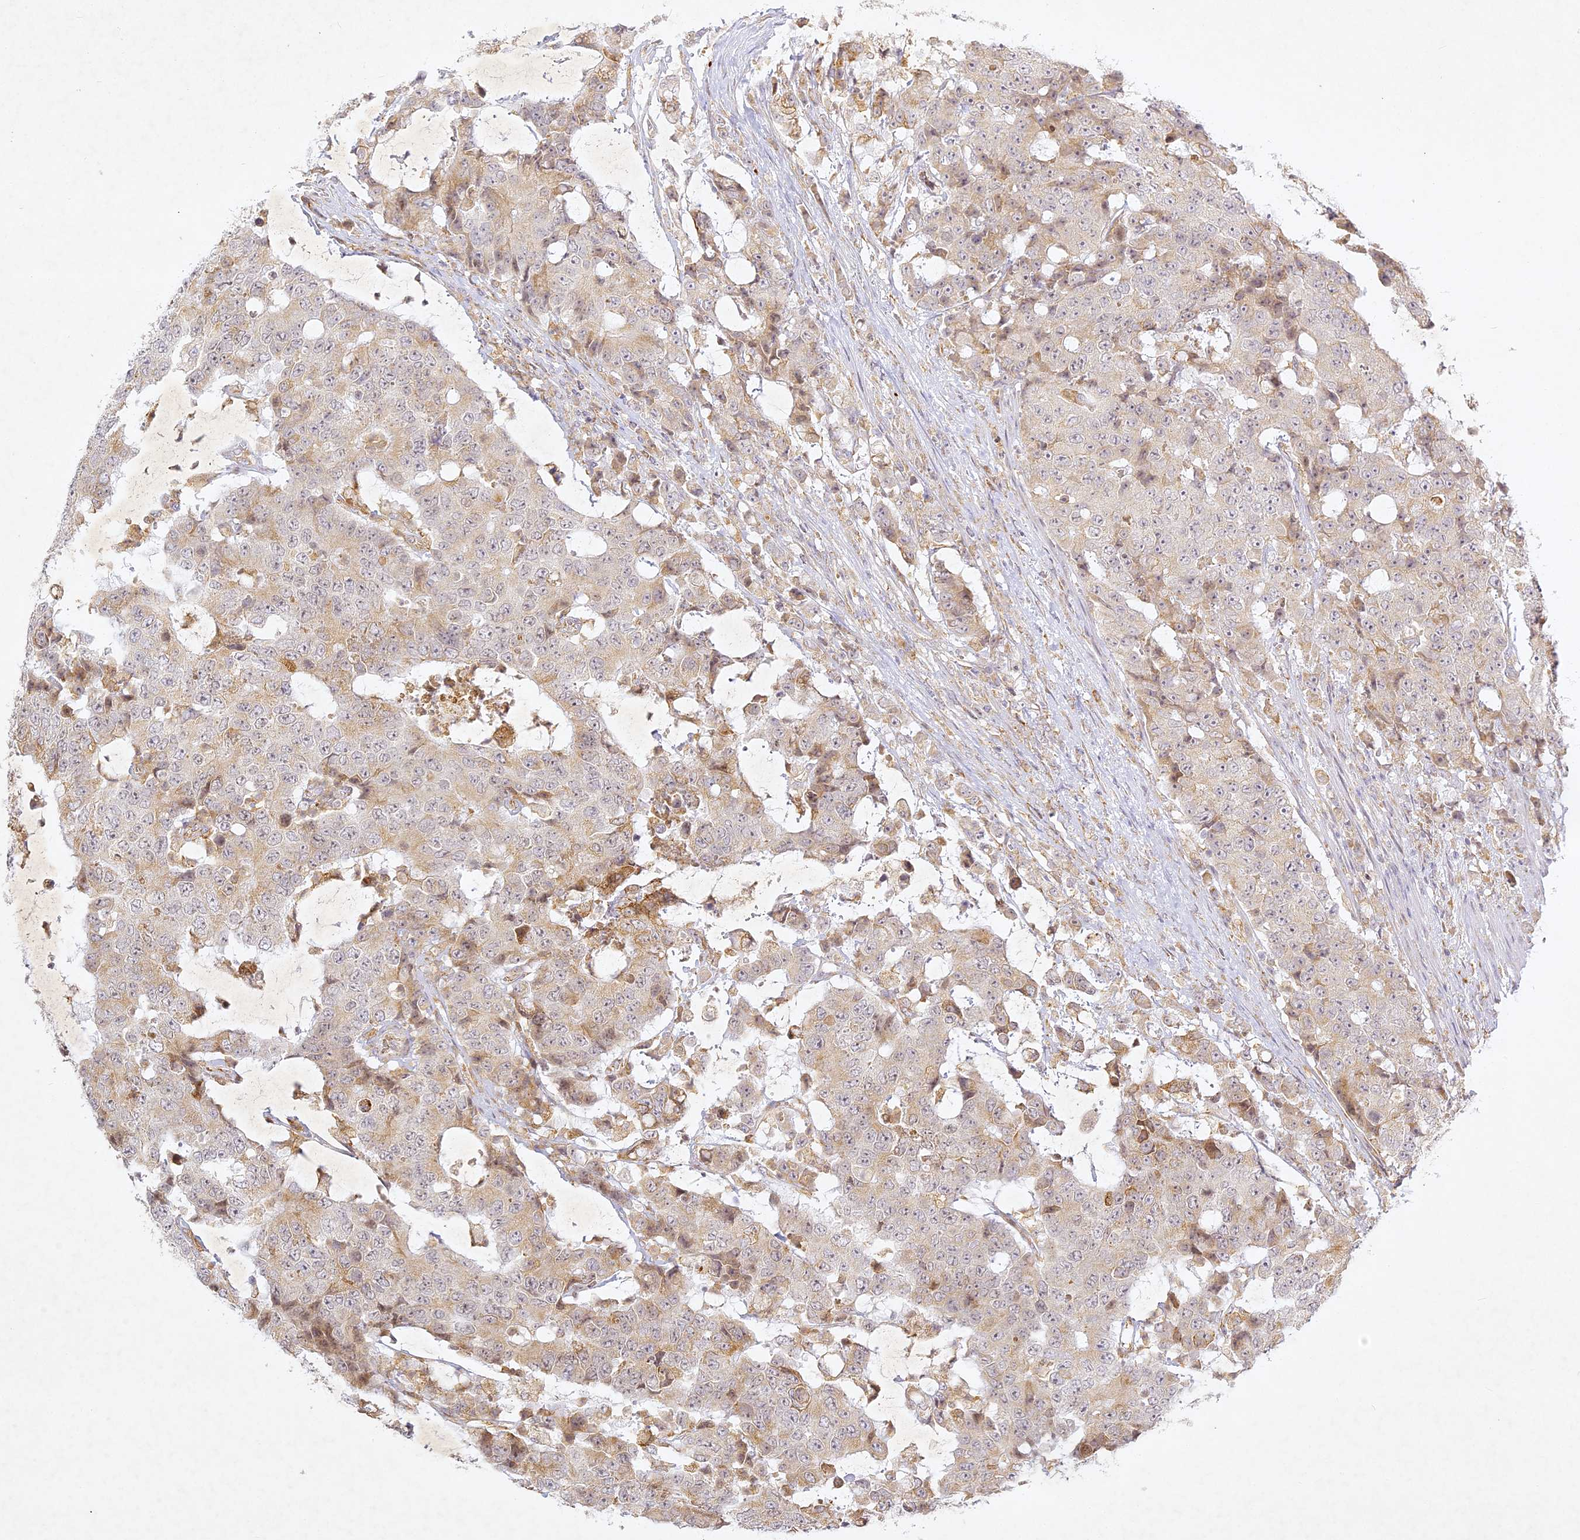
{"staining": {"intensity": "weak", "quantity": "25%-75%", "location": "cytoplasmic/membranous"}, "tissue": "colorectal cancer", "cell_type": "Tumor cells", "image_type": "cancer", "snomed": [{"axis": "morphology", "description": "Adenocarcinoma, NOS"}, {"axis": "topography", "description": "Colon"}], "caption": "An image showing weak cytoplasmic/membranous expression in approximately 25%-75% of tumor cells in colorectal cancer (adenocarcinoma), as visualized by brown immunohistochemical staining.", "gene": "SLC30A5", "patient": {"sex": "female", "age": 86}}